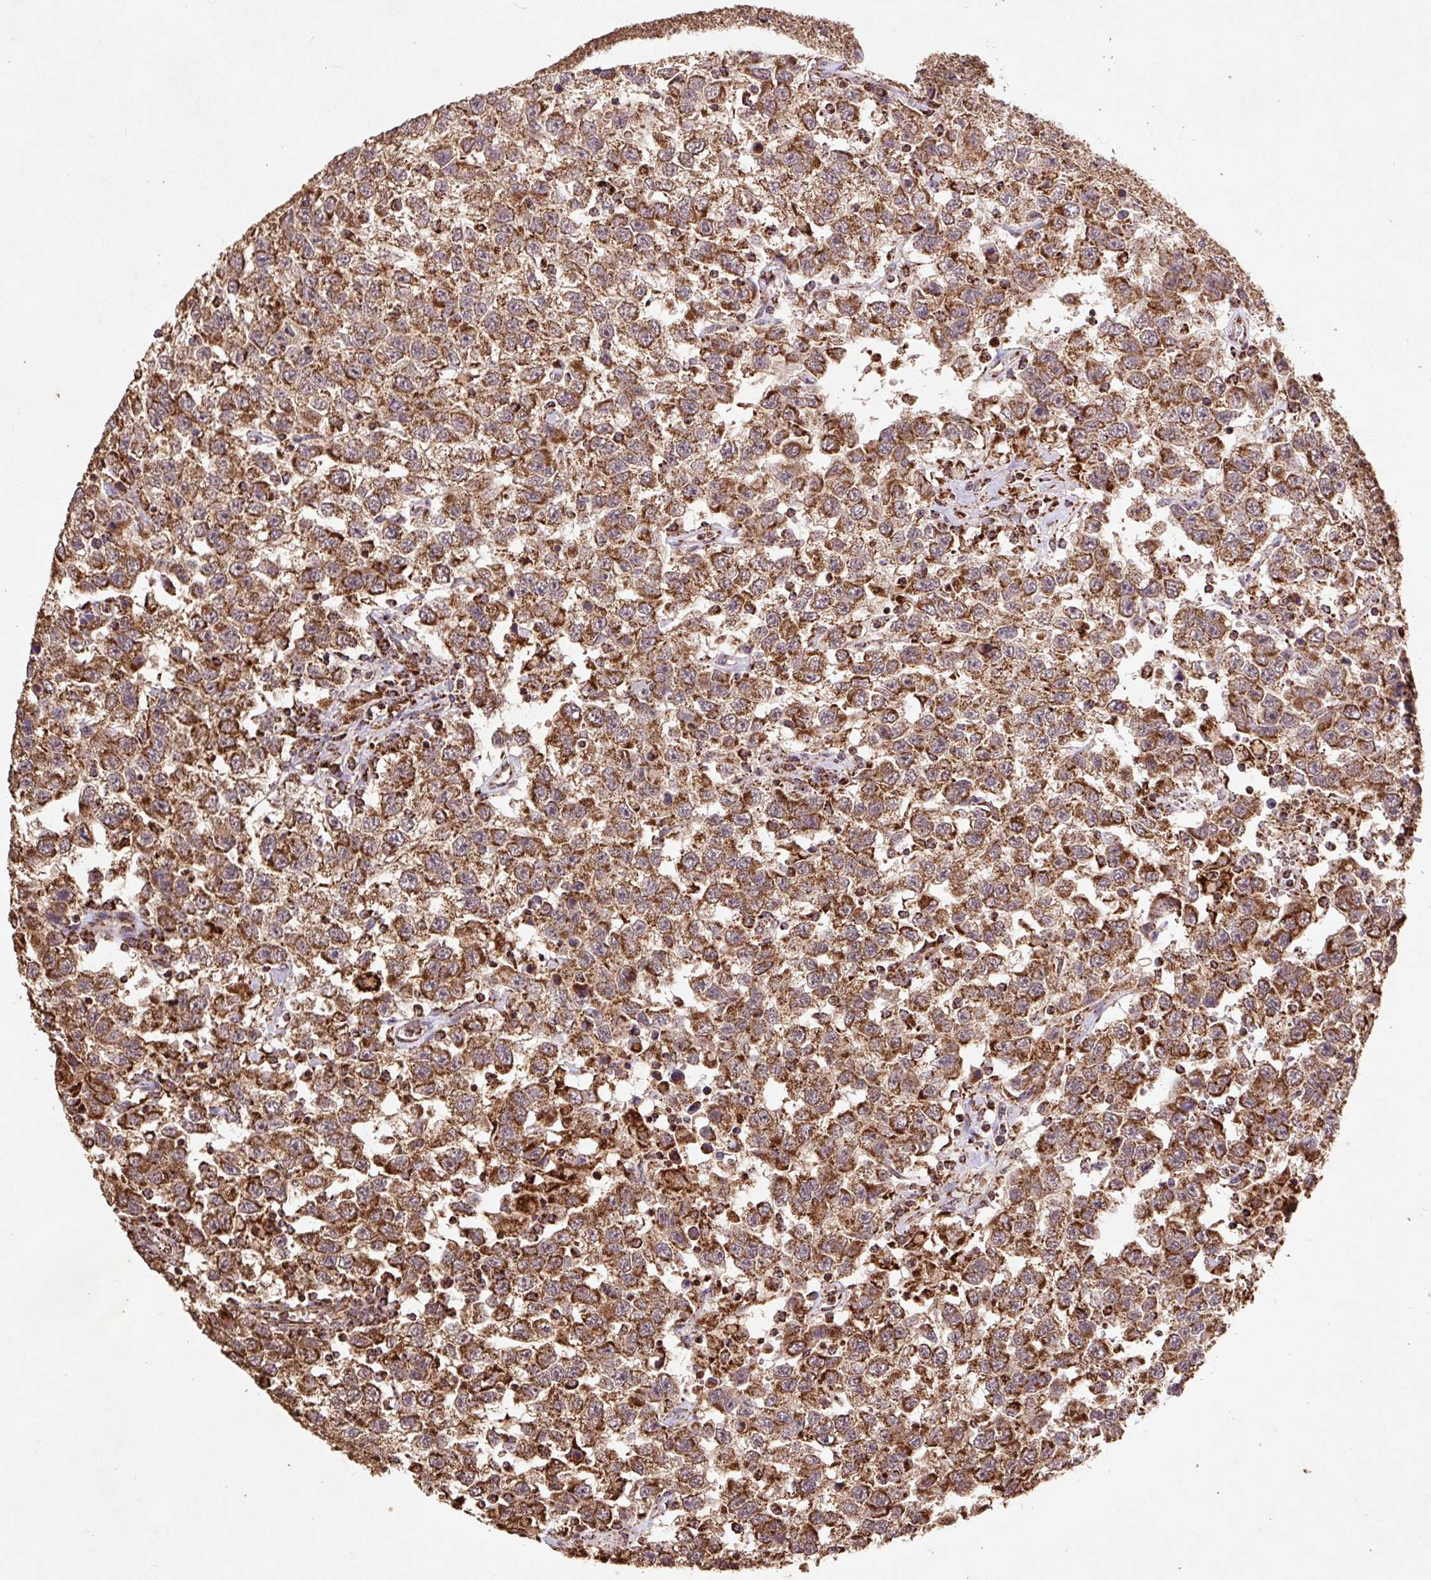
{"staining": {"intensity": "moderate", "quantity": ">75%", "location": "cytoplasmic/membranous"}, "tissue": "testis cancer", "cell_type": "Tumor cells", "image_type": "cancer", "snomed": [{"axis": "morphology", "description": "Seminoma, NOS"}, {"axis": "topography", "description": "Testis"}], "caption": "Protein staining of seminoma (testis) tissue shows moderate cytoplasmic/membranous expression in about >75% of tumor cells. (DAB (3,3'-diaminobenzidine) IHC, brown staining for protein, blue staining for nuclei).", "gene": "ATP5F1A", "patient": {"sex": "male", "age": 41}}